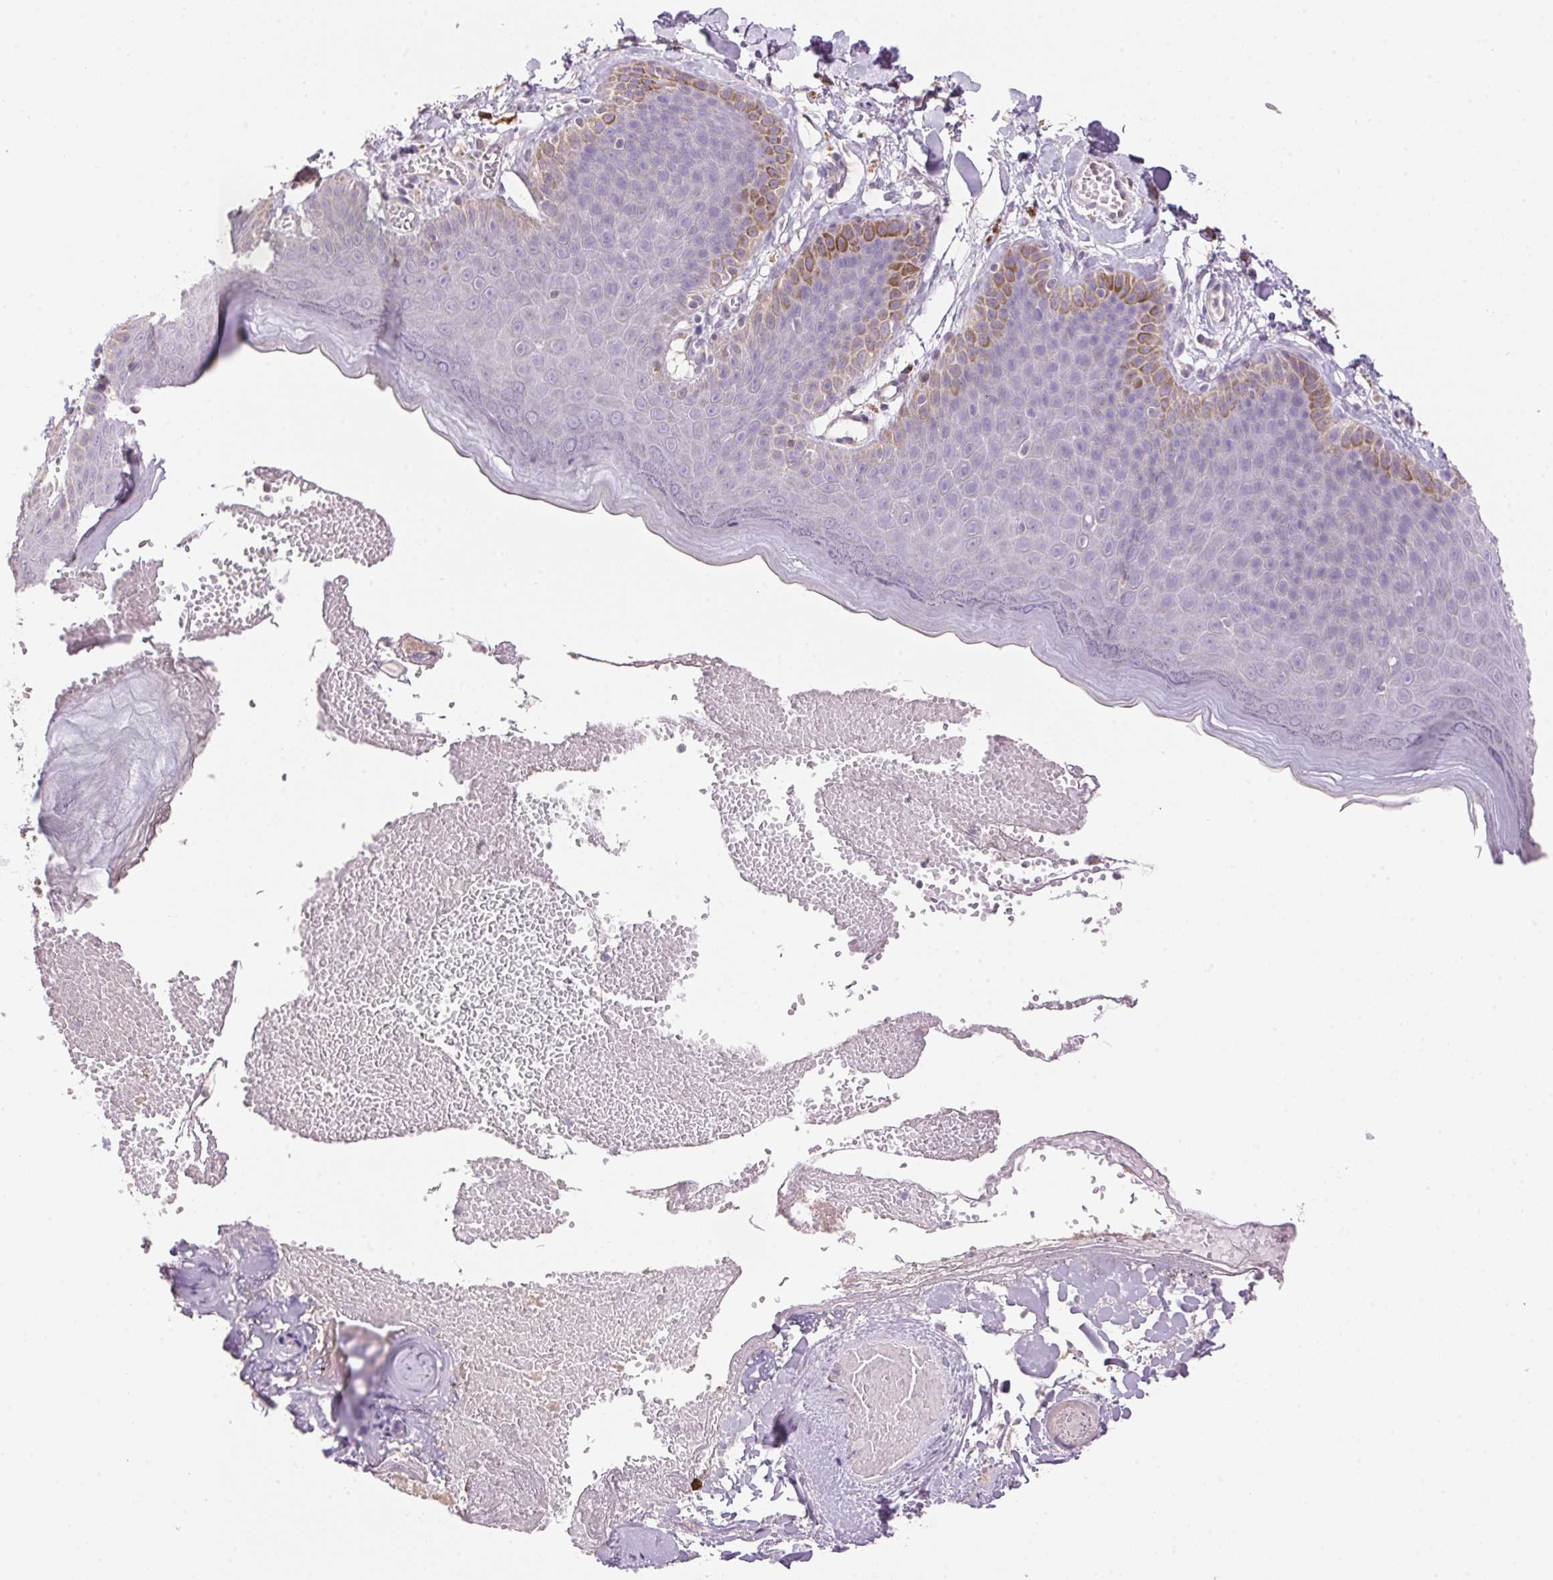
{"staining": {"intensity": "negative", "quantity": "none", "location": "none"}, "tissue": "skin", "cell_type": "Epidermal cells", "image_type": "normal", "snomed": [{"axis": "morphology", "description": "Normal tissue, NOS"}, {"axis": "topography", "description": "Anal"}], "caption": "A photomicrograph of human skin is negative for staining in epidermal cells. The staining is performed using DAB (3,3'-diaminobenzidine) brown chromogen with nuclei counter-stained in using hematoxylin.", "gene": "LYZL6", "patient": {"sex": "male", "age": 53}}